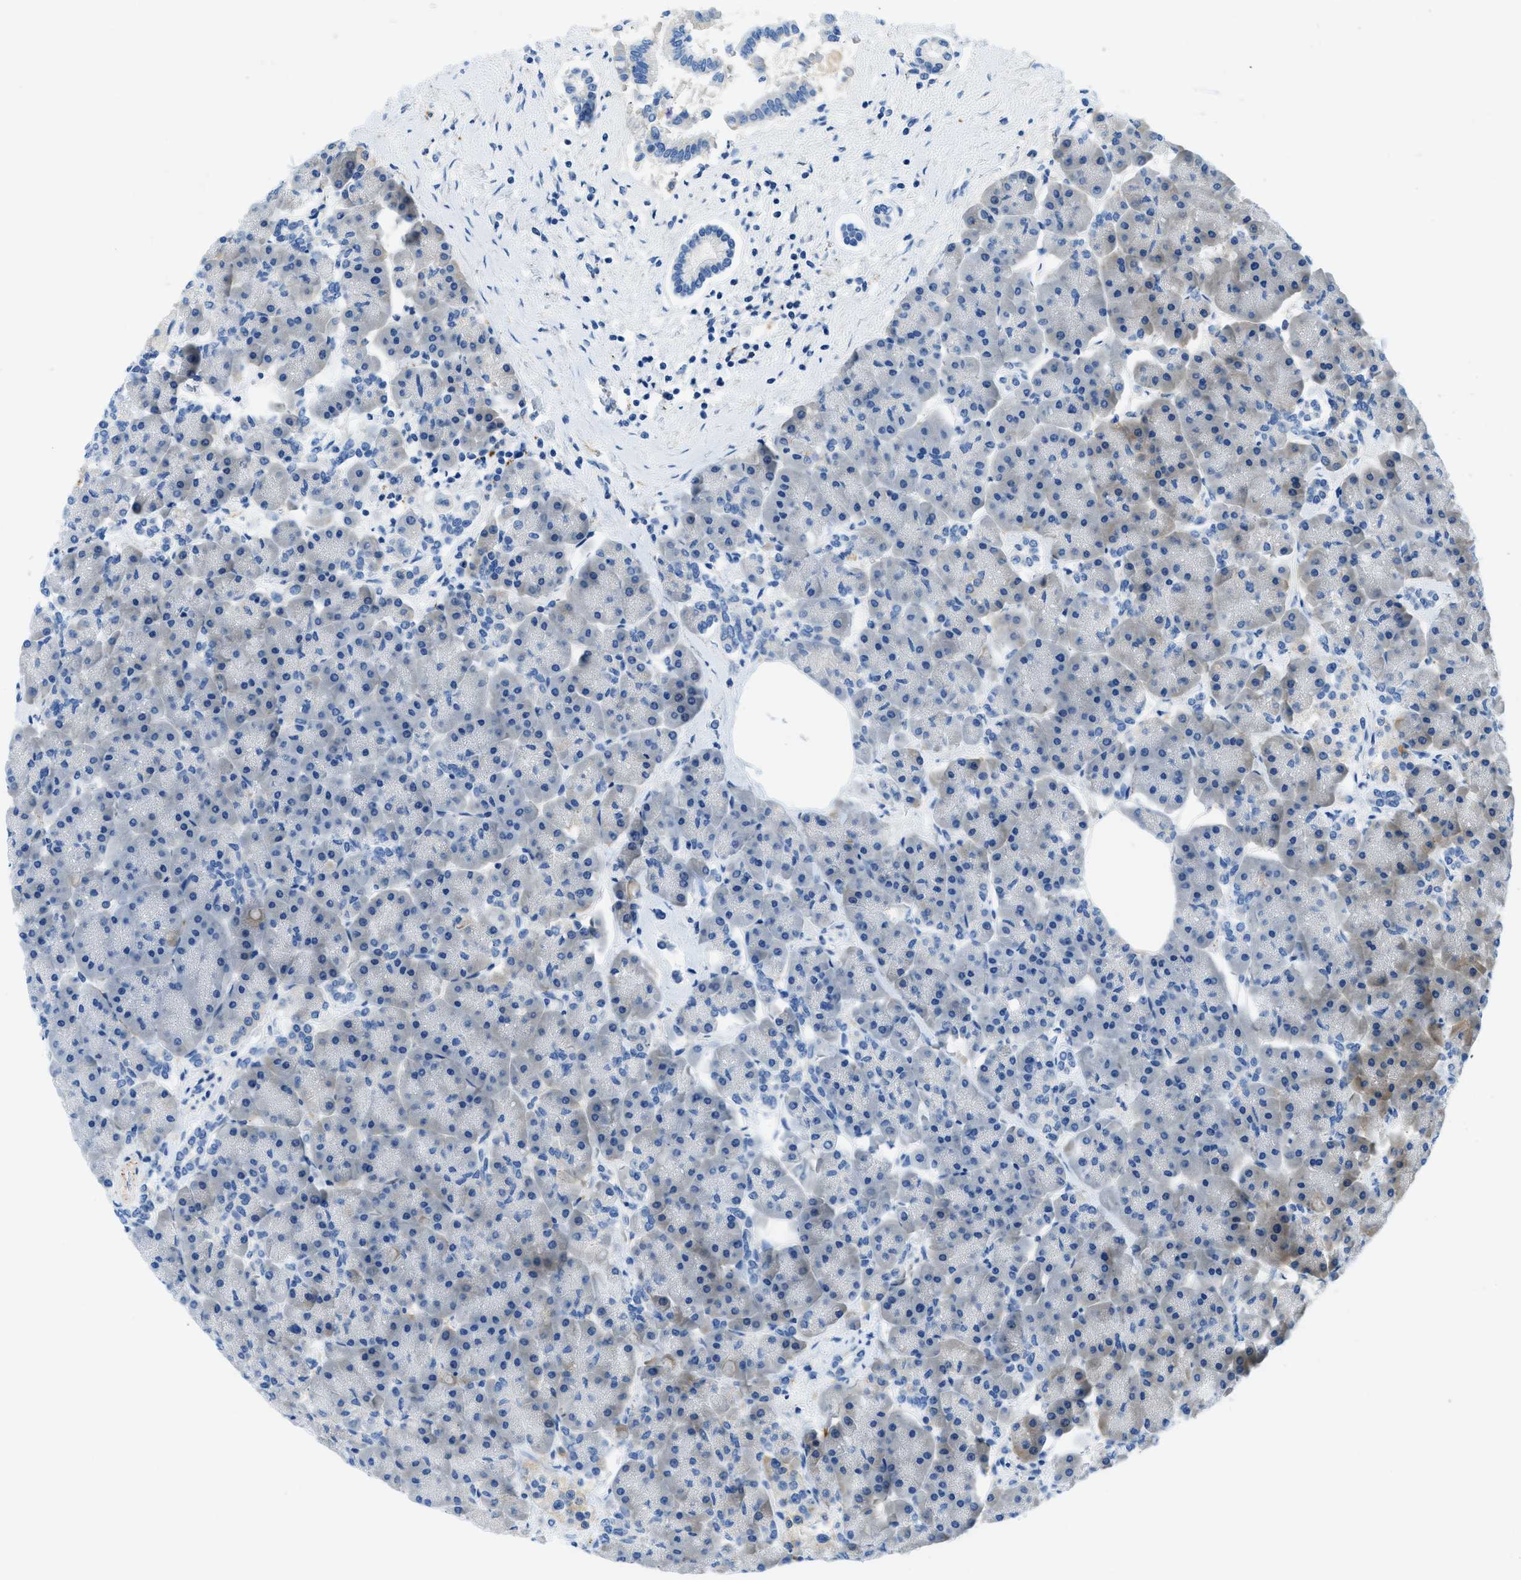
{"staining": {"intensity": "moderate", "quantity": "<25%", "location": "cytoplasmic/membranous"}, "tissue": "pancreas", "cell_type": "Exocrine glandular cells", "image_type": "normal", "snomed": [{"axis": "morphology", "description": "Normal tissue, NOS"}, {"axis": "topography", "description": "Pancreas"}], "caption": "An image of pancreas stained for a protein demonstrates moderate cytoplasmic/membranous brown staining in exocrine glandular cells. (brown staining indicates protein expression, while blue staining denotes nuclei).", "gene": "TMEM248", "patient": {"sex": "female", "age": 70}}